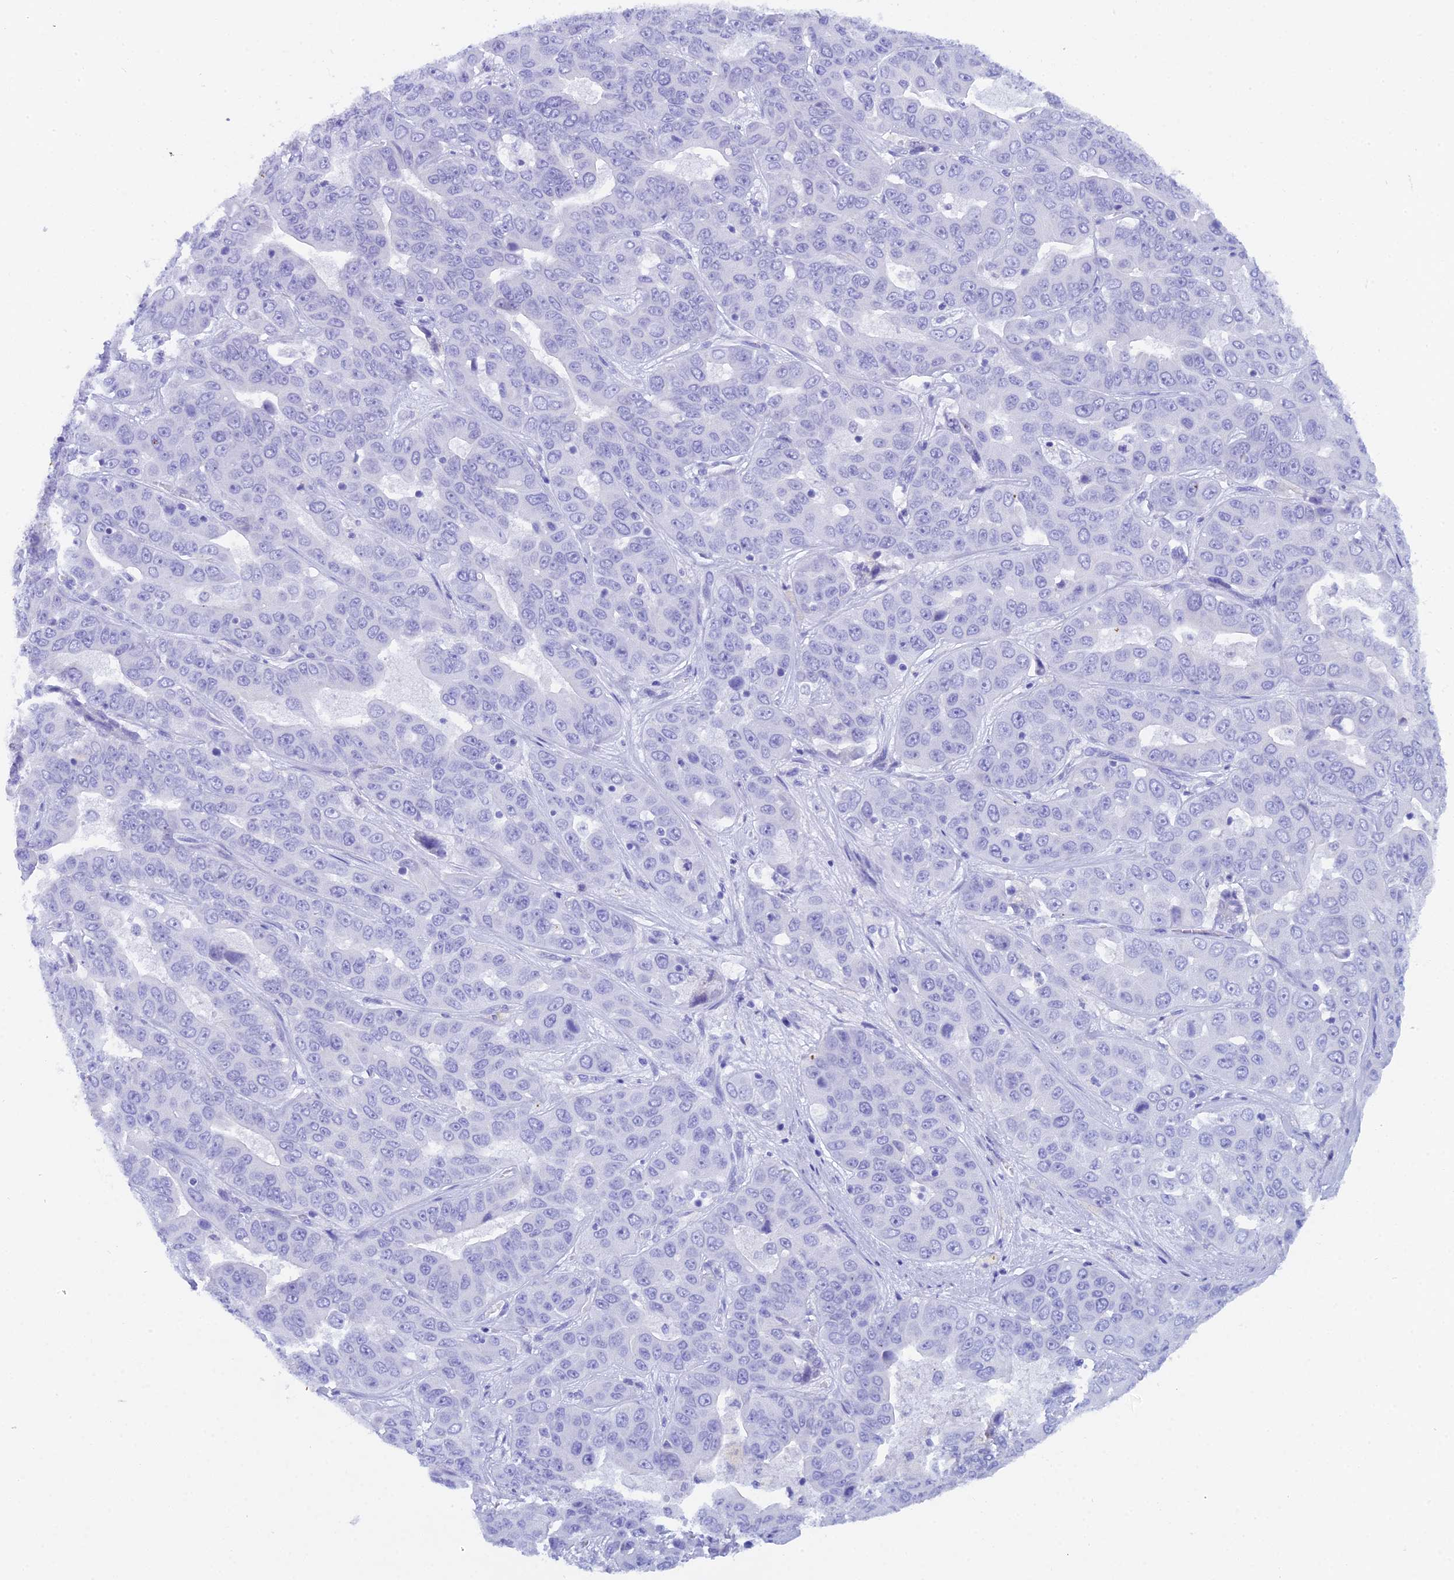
{"staining": {"intensity": "negative", "quantity": "none", "location": "none"}, "tissue": "liver cancer", "cell_type": "Tumor cells", "image_type": "cancer", "snomed": [{"axis": "morphology", "description": "Cholangiocarcinoma"}, {"axis": "topography", "description": "Liver"}], "caption": "High power microscopy histopathology image of an immunohistochemistry histopathology image of cholangiocarcinoma (liver), revealing no significant positivity in tumor cells.", "gene": "REG1A", "patient": {"sex": "female", "age": 52}}